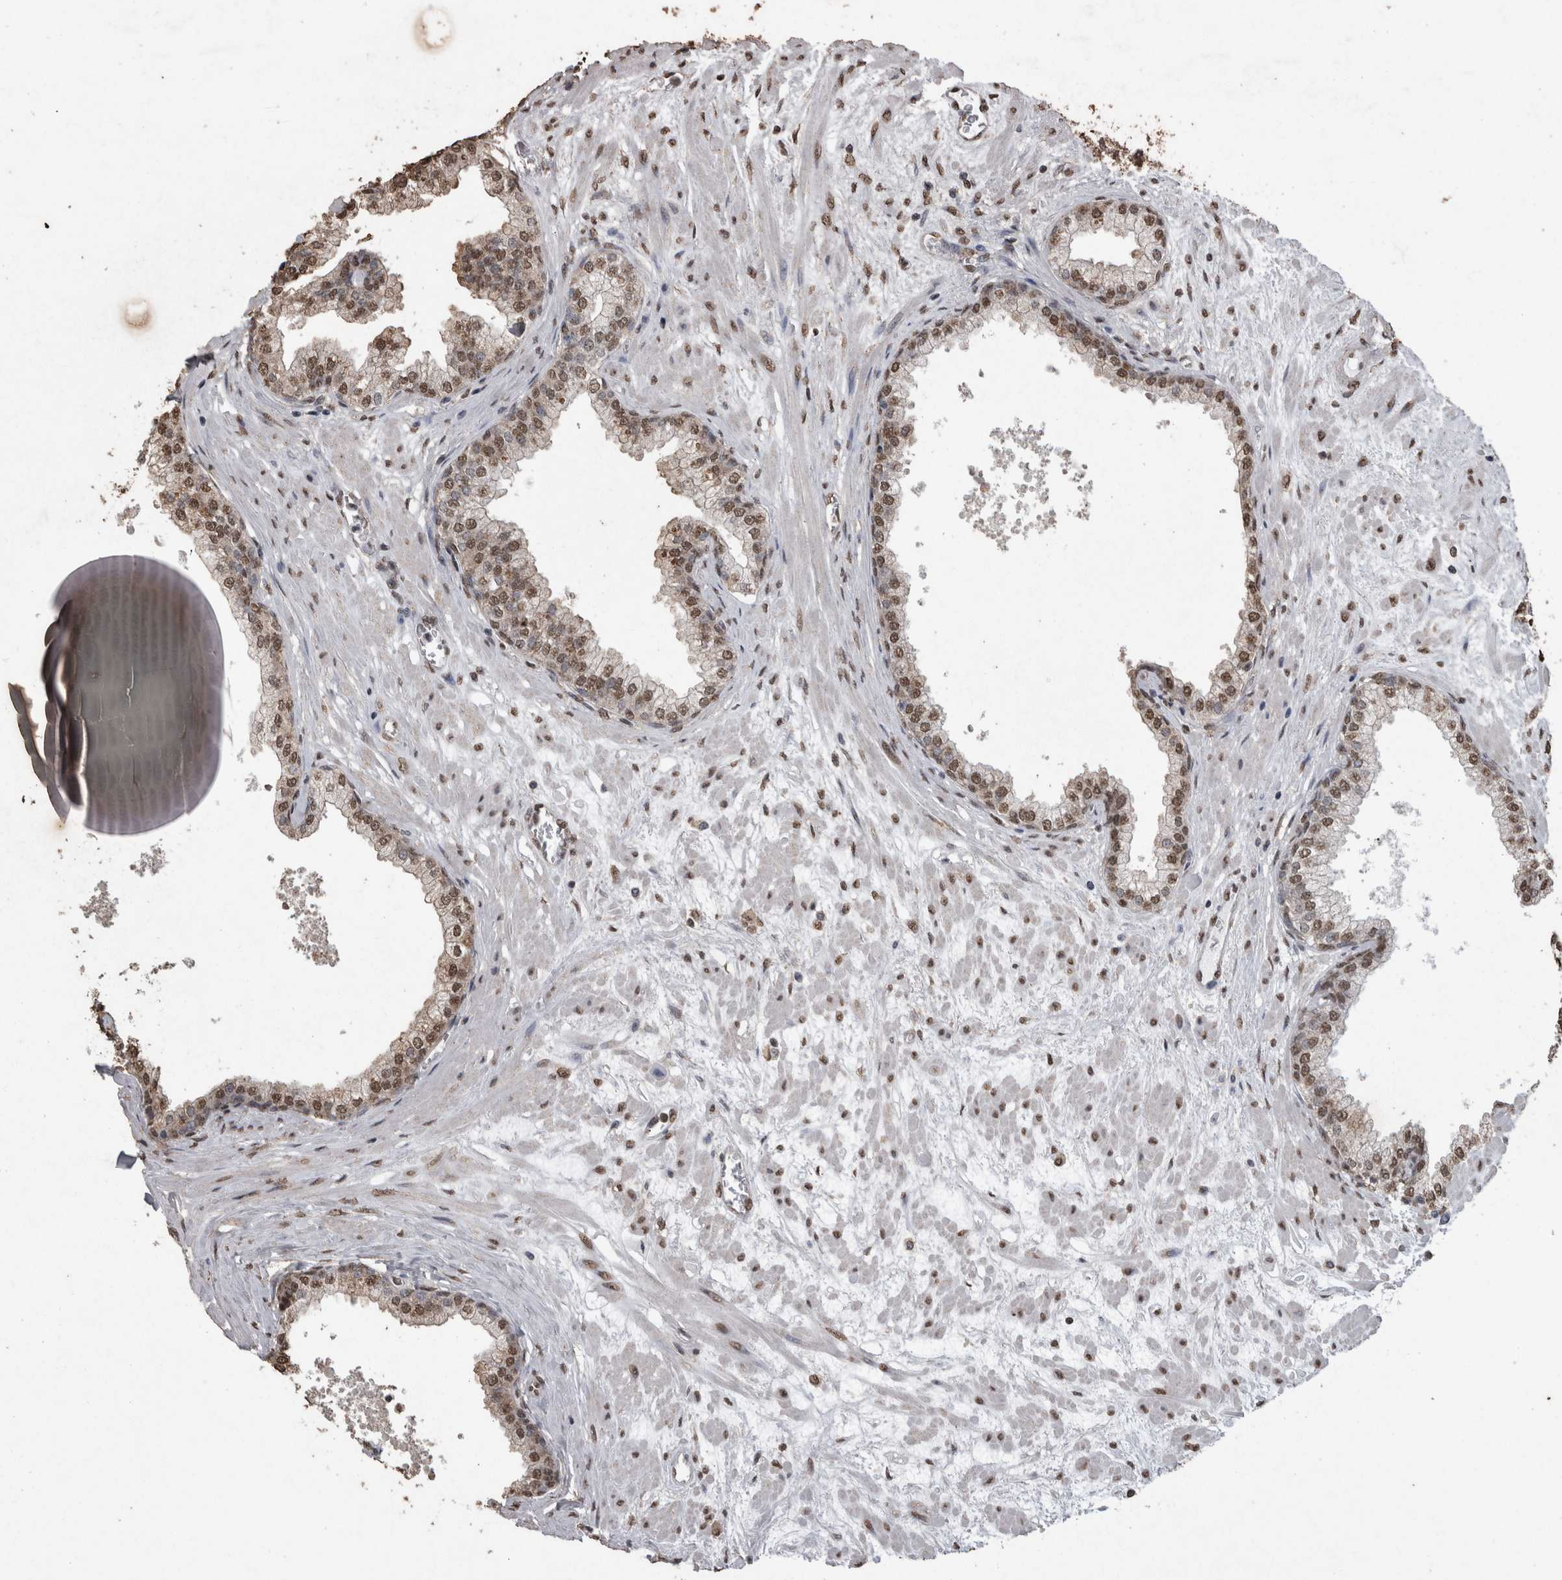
{"staining": {"intensity": "moderate", "quantity": ">75%", "location": "nuclear"}, "tissue": "prostate", "cell_type": "Glandular cells", "image_type": "normal", "snomed": [{"axis": "morphology", "description": "Normal tissue, NOS"}, {"axis": "morphology", "description": "Urothelial carcinoma, Low grade"}, {"axis": "topography", "description": "Urinary bladder"}, {"axis": "topography", "description": "Prostate"}], "caption": "Immunohistochemical staining of unremarkable prostate exhibits >75% levels of moderate nuclear protein positivity in about >75% of glandular cells. The protein is shown in brown color, while the nuclei are stained blue.", "gene": "SMAD7", "patient": {"sex": "male", "age": 60}}